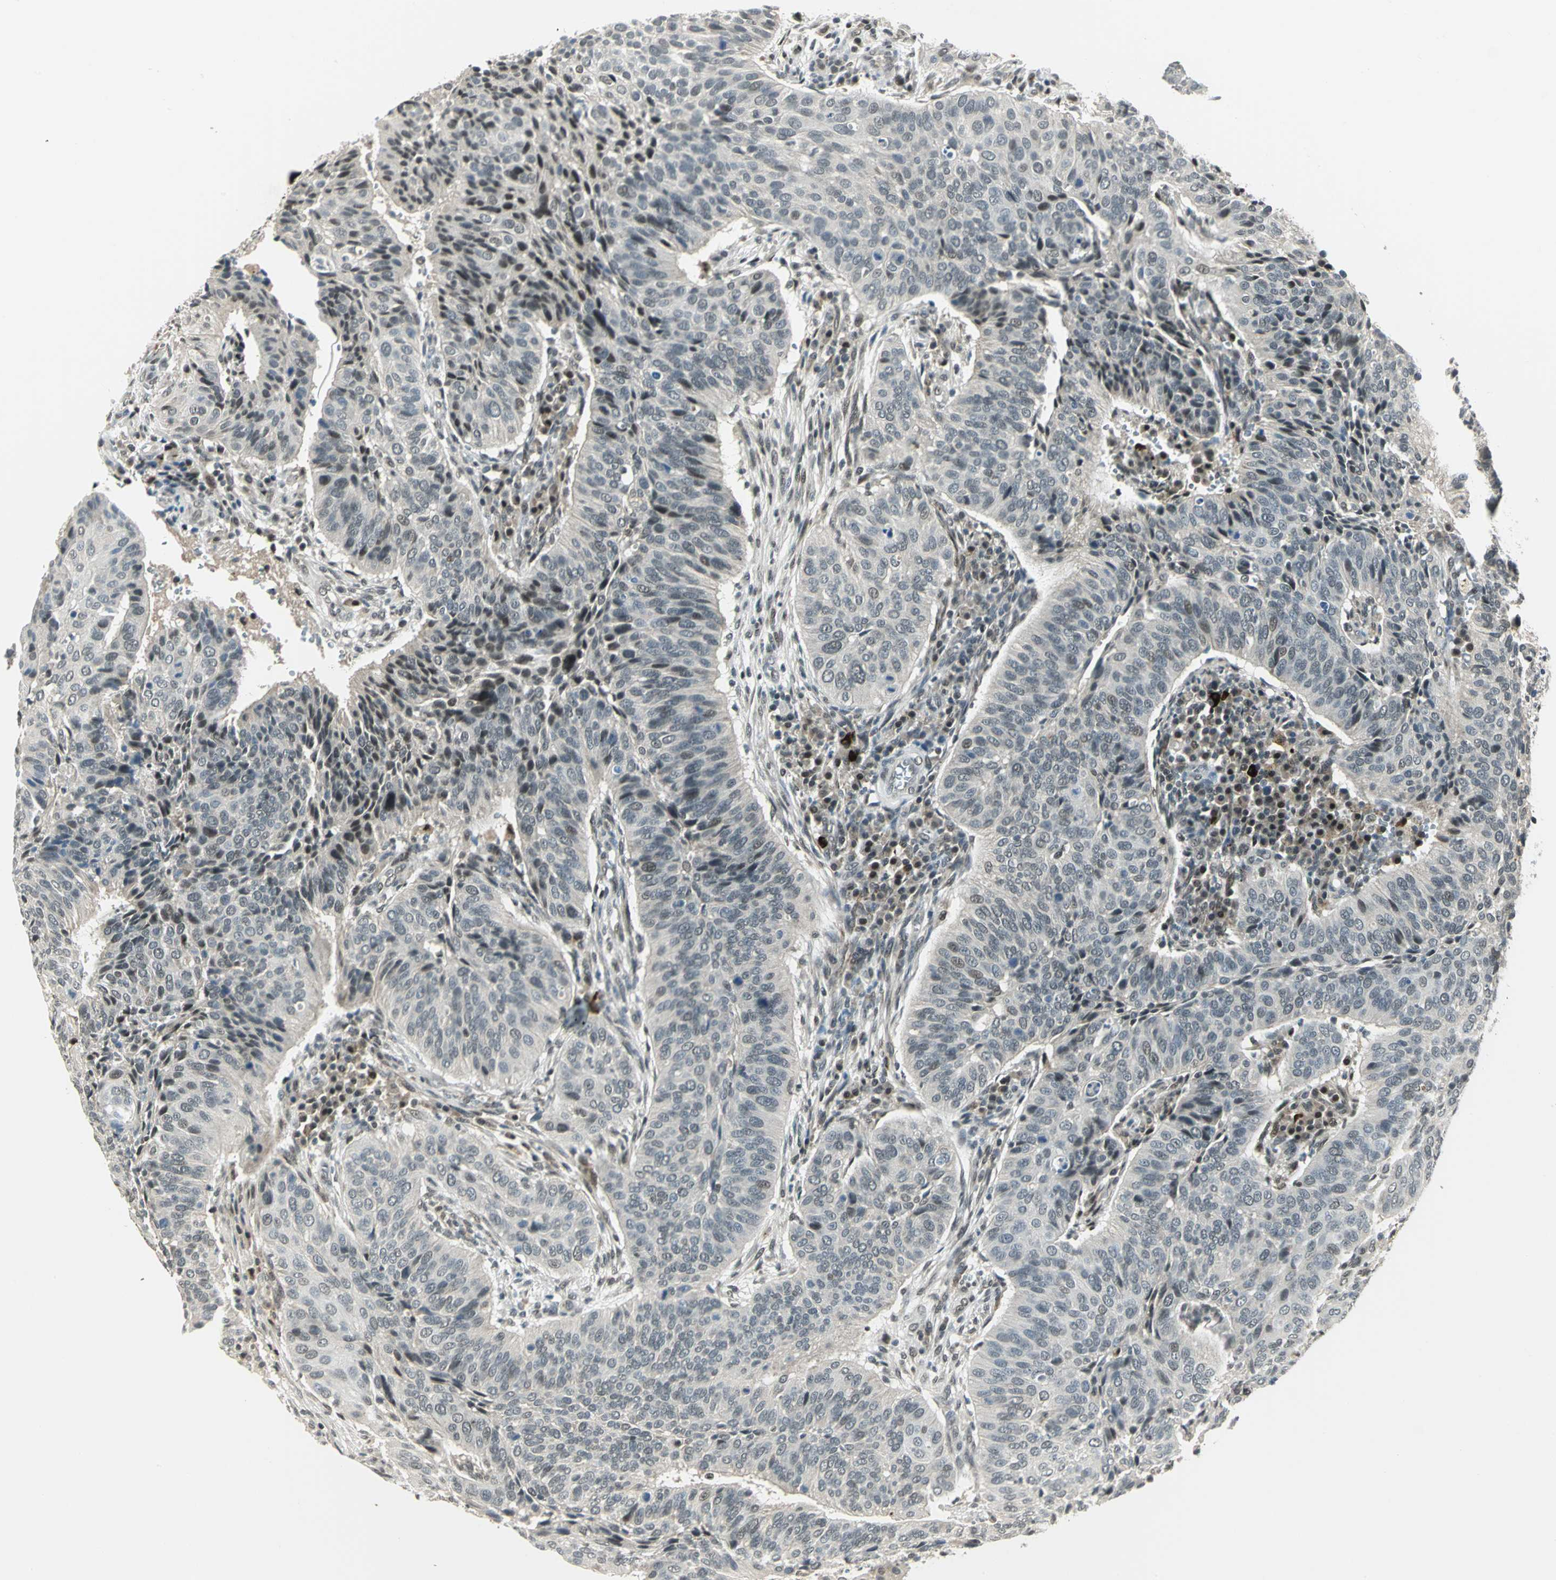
{"staining": {"intensity": "negative", "quantity": "none", "location": "none"}, "tissue": "cervical cancer", "cell_type": "Tumor cells", "image_type": "cancer", "snomed": [{"axis": "morphology", "description": "Squamous cell carcinoma, NOS"}, {"axis": "topography", "description": "Cervix"}], "caption": "This is a photomicrograph of immunohistochemistry staining of squamous cell carcinoma (cervical), which shows no expression in tumor cells.", "gene": "RAD17", "patient": {"sex": "female", "age": 39}}